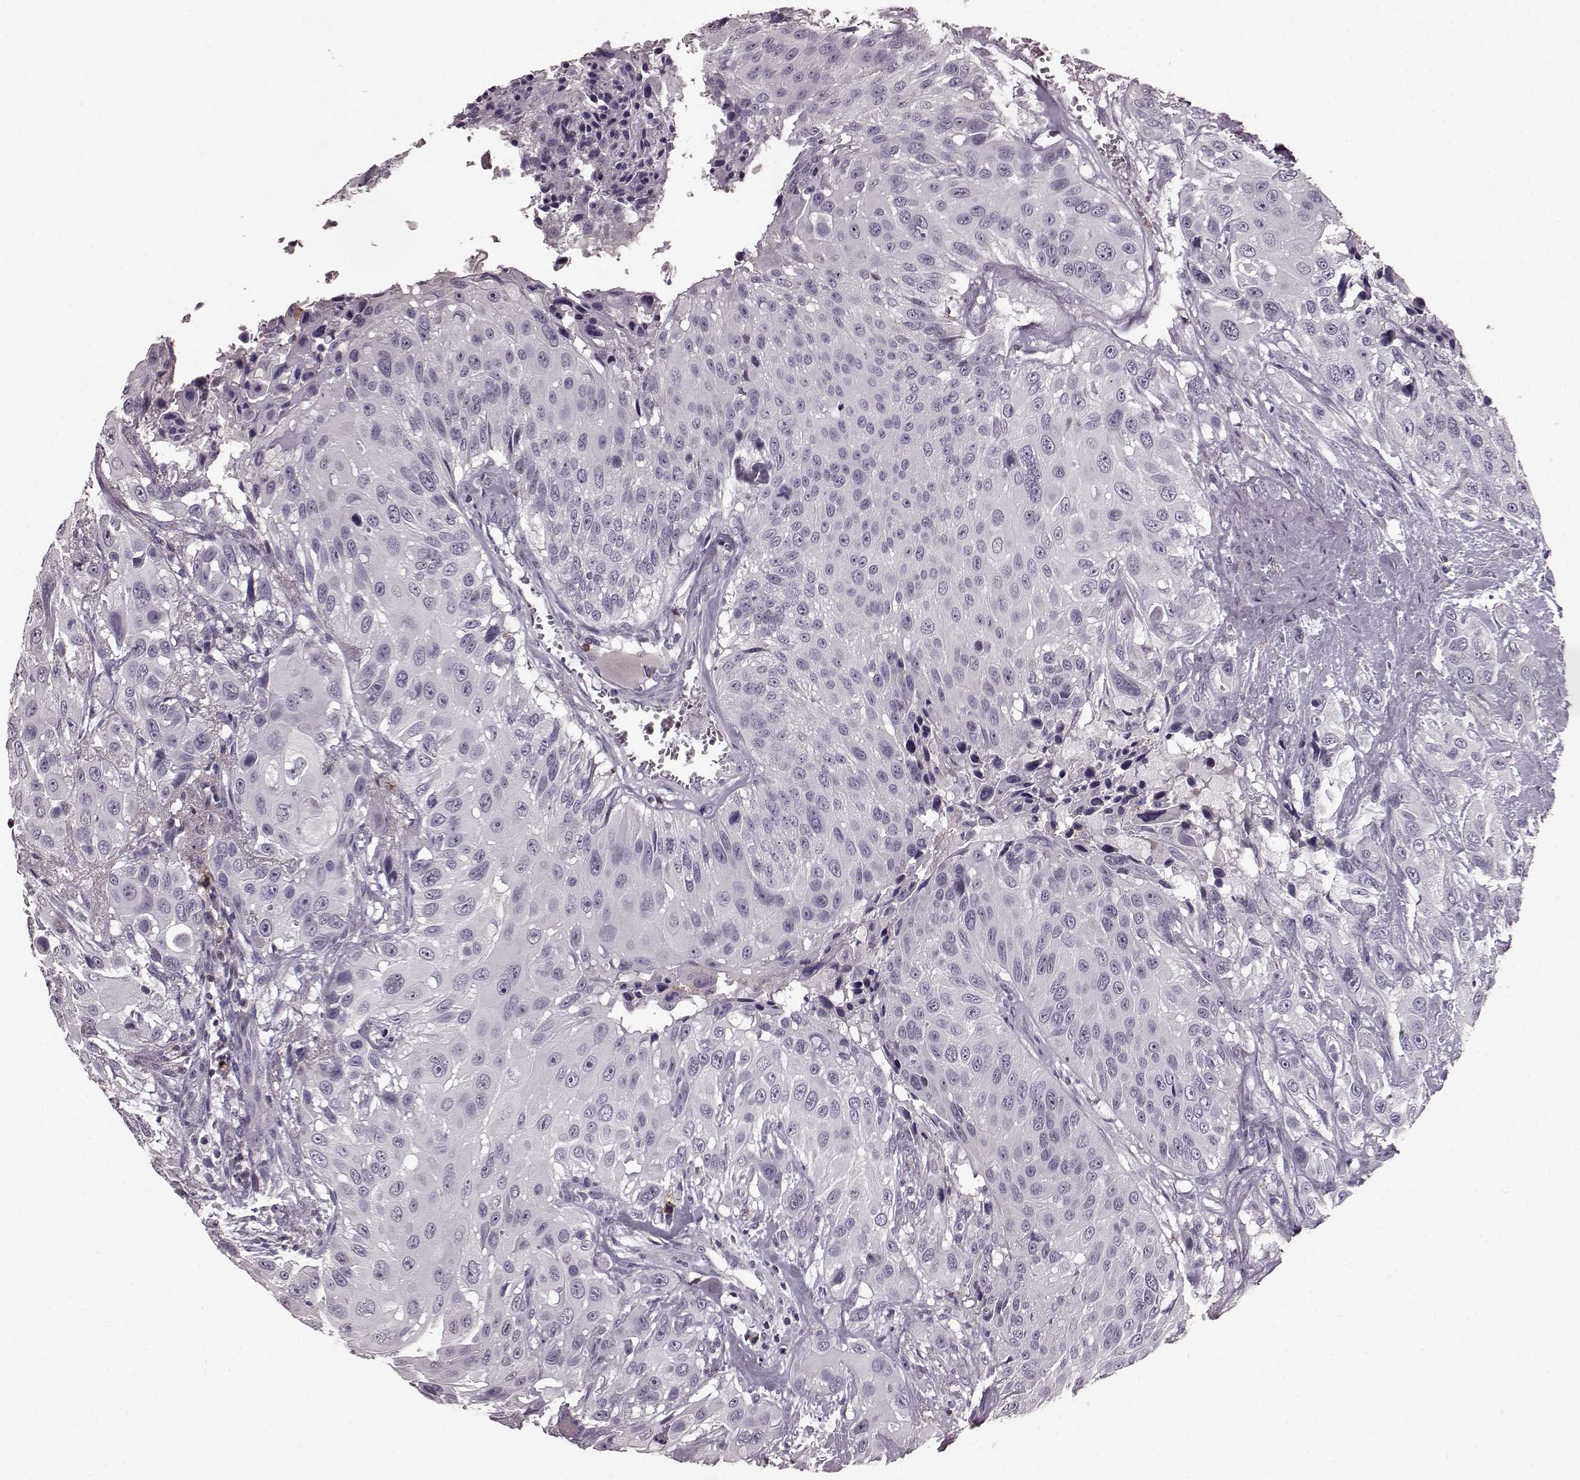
{"staining": {"intensity": "negative", "quantity": "none", "location": "none"}, "tissue": "urothelial cancer", "cell_type": "Tumor cells", "image_type": "cancer", "snomed": [{"axis": "morphology", "description": "Urothelial carcinoma, NOS"}, {"axis": "topography", "description": "Urinary bladder"}], "caption": "A high-resolution histopathology image shows immunohistochemistry staining of transitional cell carcinoma, which shows no significant expression in tumor cells. (Brightfield microscopy of DAB (3,3'-diaminobenzidine) immunohistochemistry (IHC) at high magnification).", "gene": "CD28", "patient": {"sex": "male", "age": 55}}